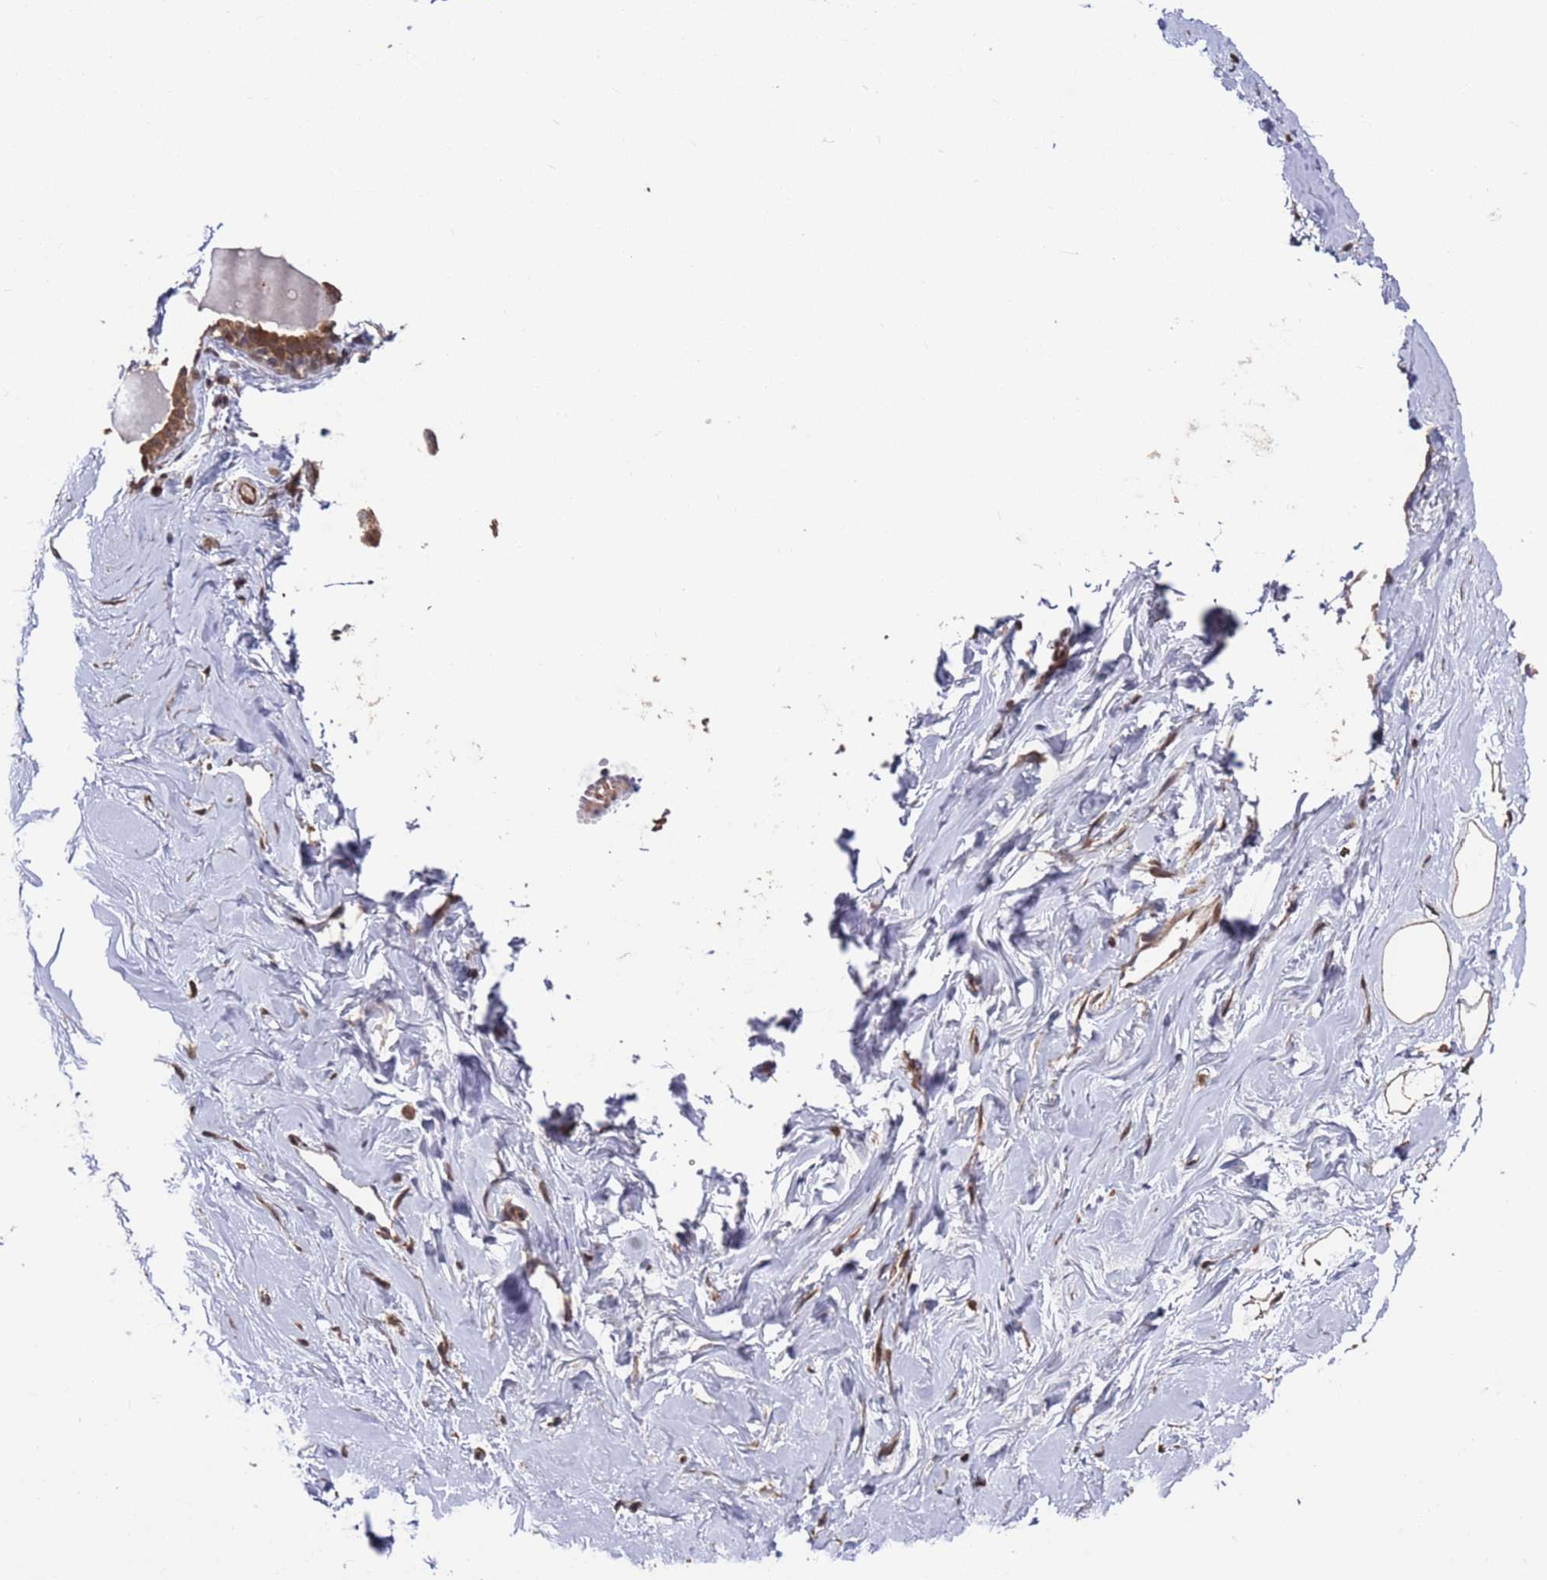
{"staining": {"intensity": "weak", "quantity": ">75%", "location": "cytoplasmic/membranous"}, "tissue": "breast", "cell_type": "Adipocytes", "image_type": "normal", "snomed": [{"axis": "morphology", "description": "Normal tissue, NOS"}, {"axis": "morphology", "description": "Adenoma, NOS"}, {"axis": "topography", "description": "Breast"}], "caption": "Brown immunohistochemical staining in unremarkable human breast displays weak cytoplasmic/membranous staining in about >75% of adipocytes. (Brightfield microscopy of DAB IHC at high magnification).", "gene": "PRR7", "patient": {"sex": "female", "age": 23}}